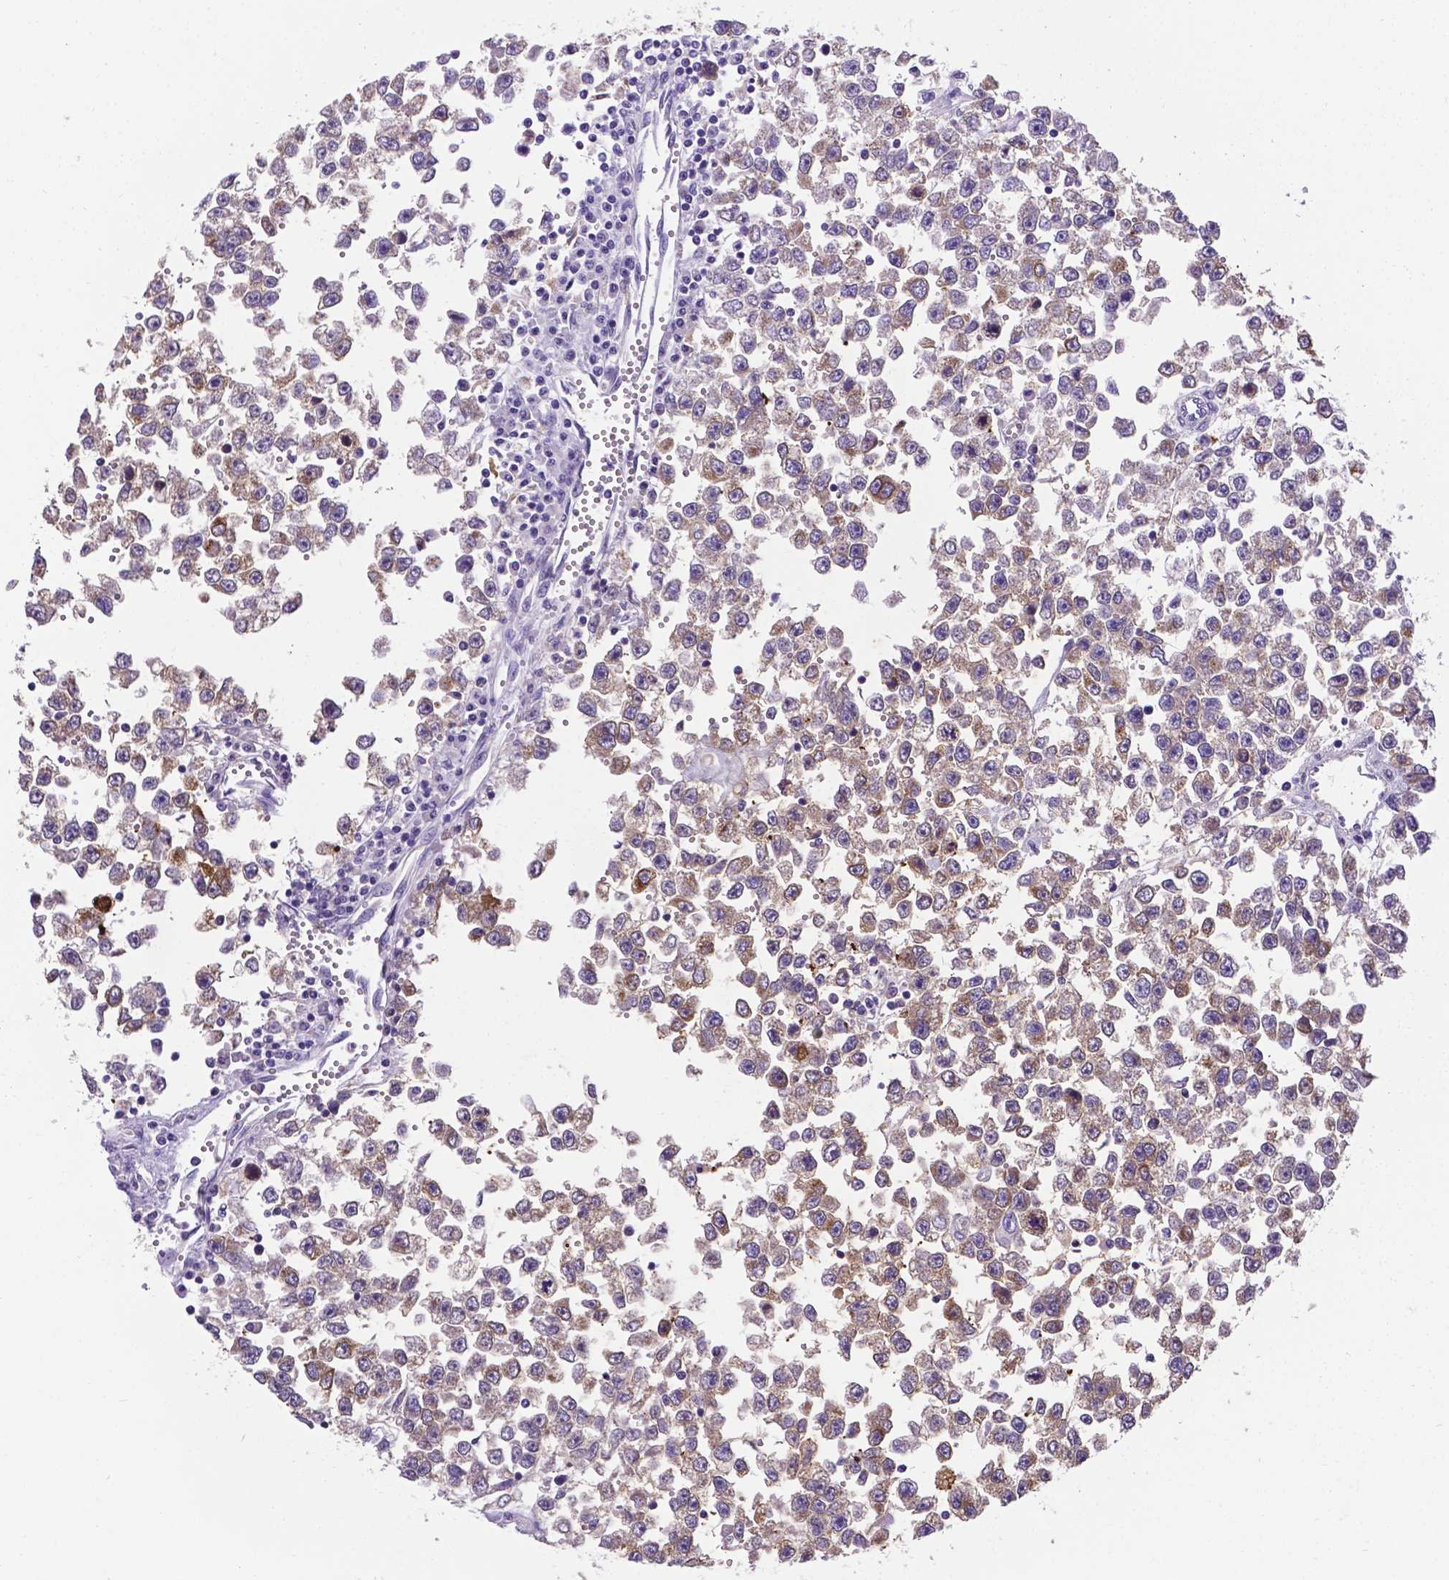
{"staining": {"intensity": "moderate", "quantity": ">75%", "location": "cytoplasmic/membranous"}, "tissue": "testis cancer", "cell_type": "Tumor cells", "image_type": "cancer", "snomed": [{"axis": "morphology", "description": "Seminoma, NOS"}, {"axis": "topography", "description": "Testis"}], "caption": "There is medium levels of moderate cytoplasmic/membranous expression in tumor cells of testis cancer, as demonstrated by immunohistochemical staining (brown color).", "gene": "APOE", "patient": {"sex": "male", "age": 34}}